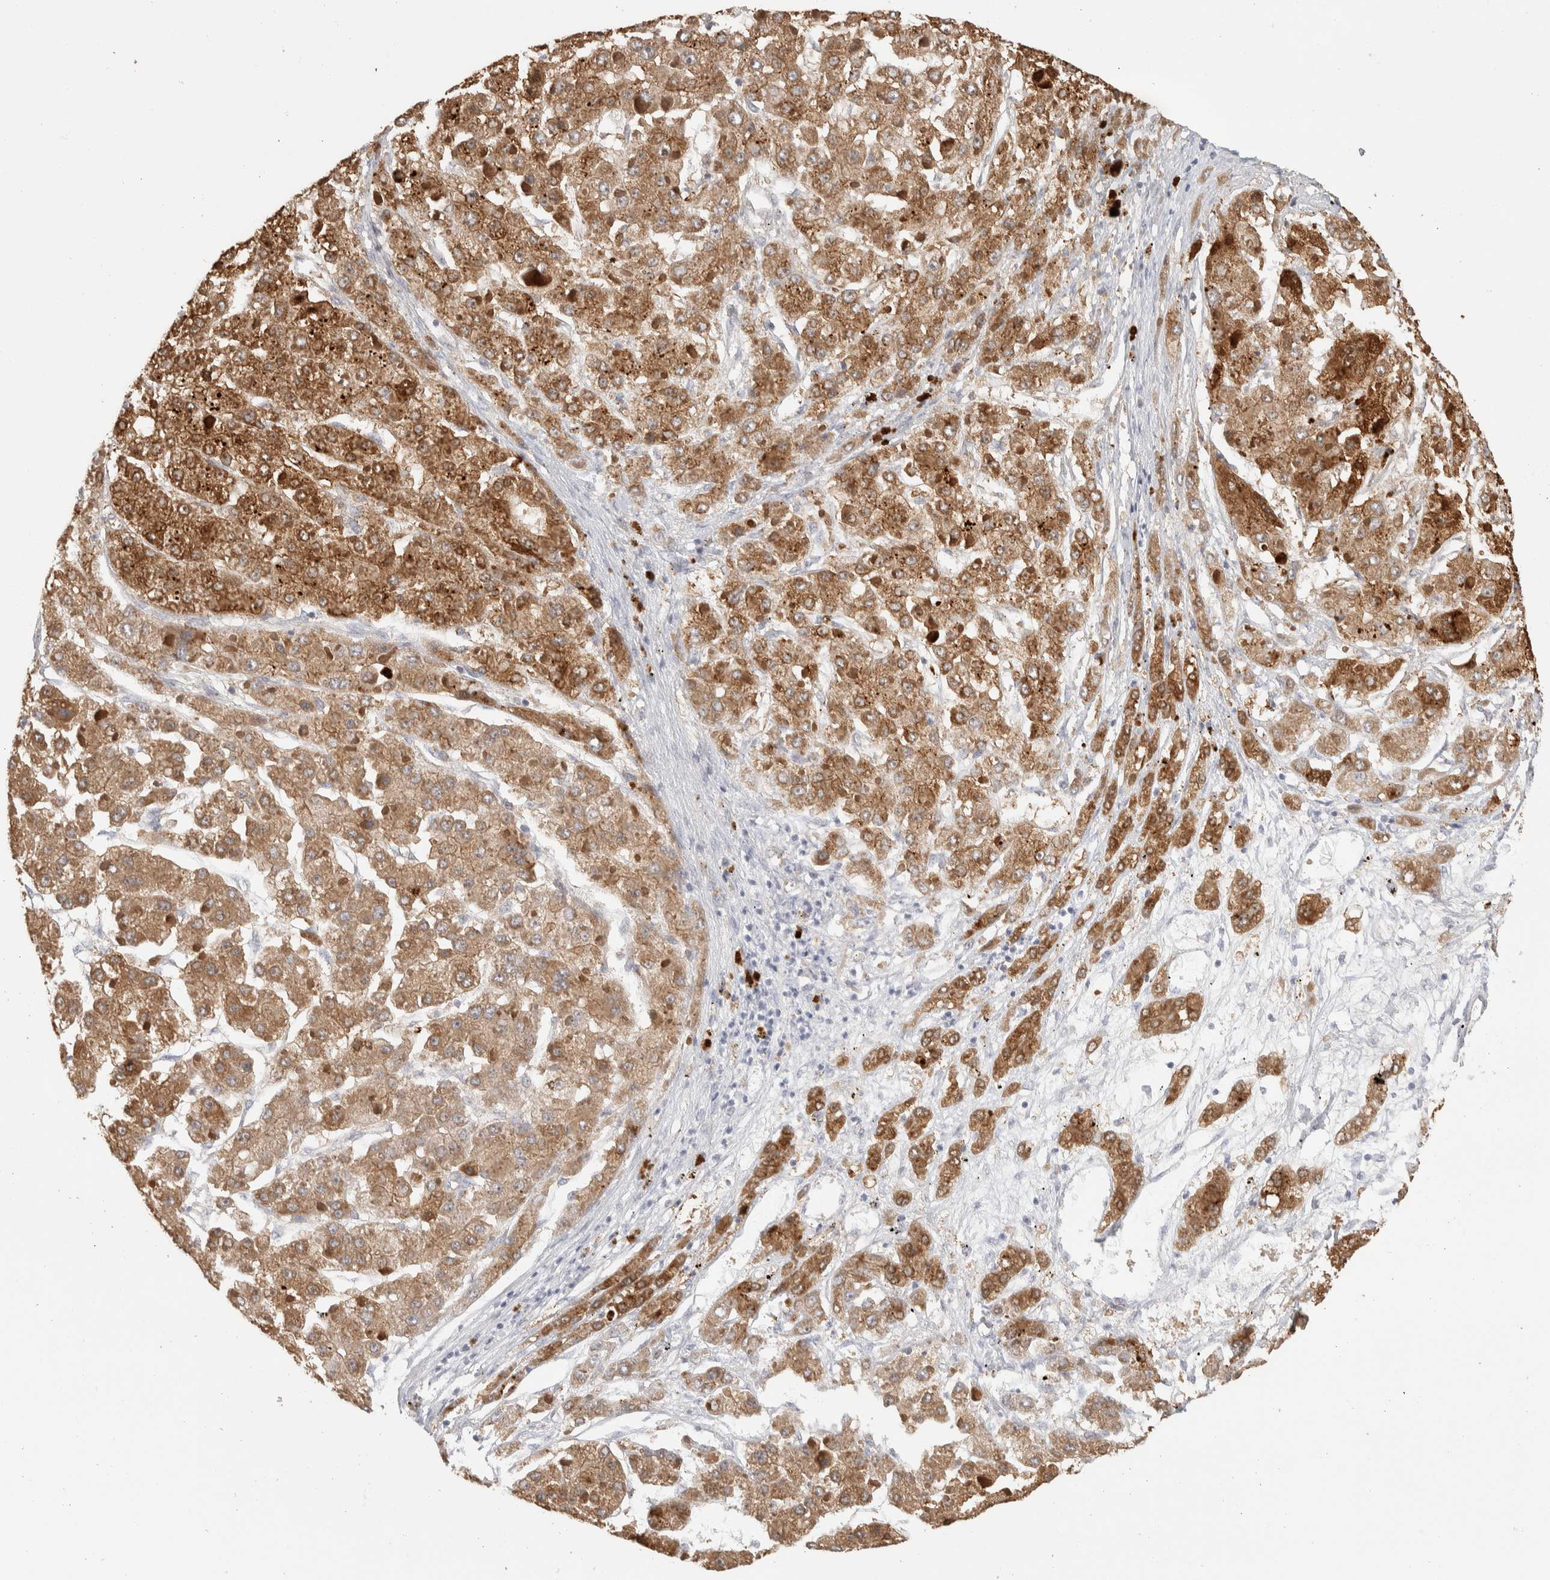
{"staining": {"intensity": "moderate", "quantity": ">75%", "location": "cytoplasmic/membranous"}, "tissue": "liver cancer", "cell_type": "Tumor cells", "image_type": "cancer", "snomed": [{"axis": "morphology", "description": "Carcinoma, Hepatocellular, NOS"}, {"axis": "topography", "description": "Liver"}], "caption": "This photomicrograph shows IHC staining of human liver hepatocellular carcinoma, with medium moderate cytoplasmic/membranous expression in about >75% of tumor cells.", "gene": "DCXR", "patient": {"sex": "female", "age": 73}}